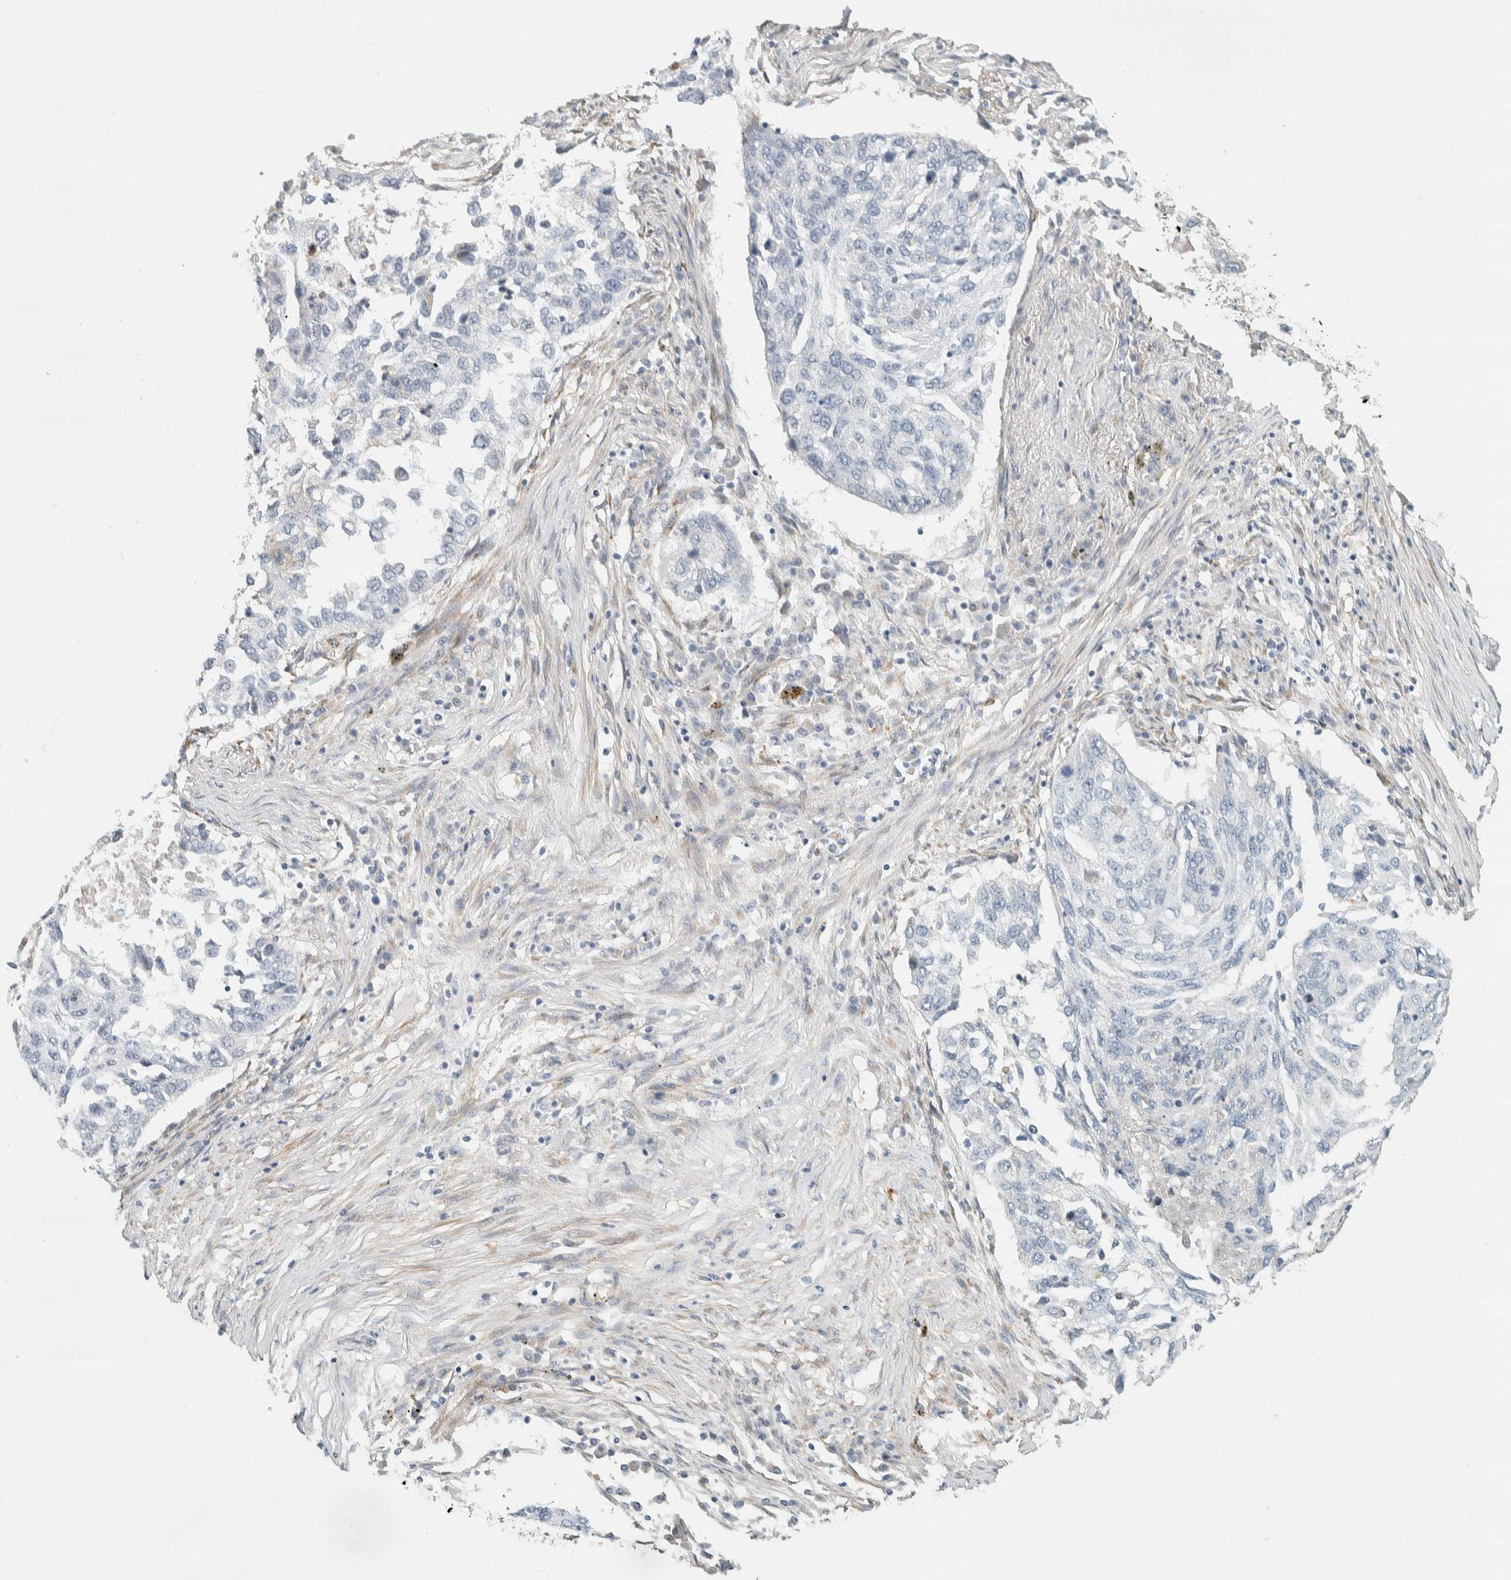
{"staining": {"intensity": "negative", "quantity": "none", "location": "none"}, "tissue": "lung cancer", "cell_type": "Tumor cells", "image_type": "cancer", "snomed": [{"axis": "morphology", "description": "Squamous cell carcinoma, NOS"}, {"axis": "topography", "description": "Lung"}], "caption": "IHC image of neoplastic tissue: squamous cell carcinoma (lung) stained with DAB (3,3'-diaminobenzidine) displays no significant protein expression in tumor cells.", "gene": "CDR2", "patient": {"sex": "female", "age": 63}}